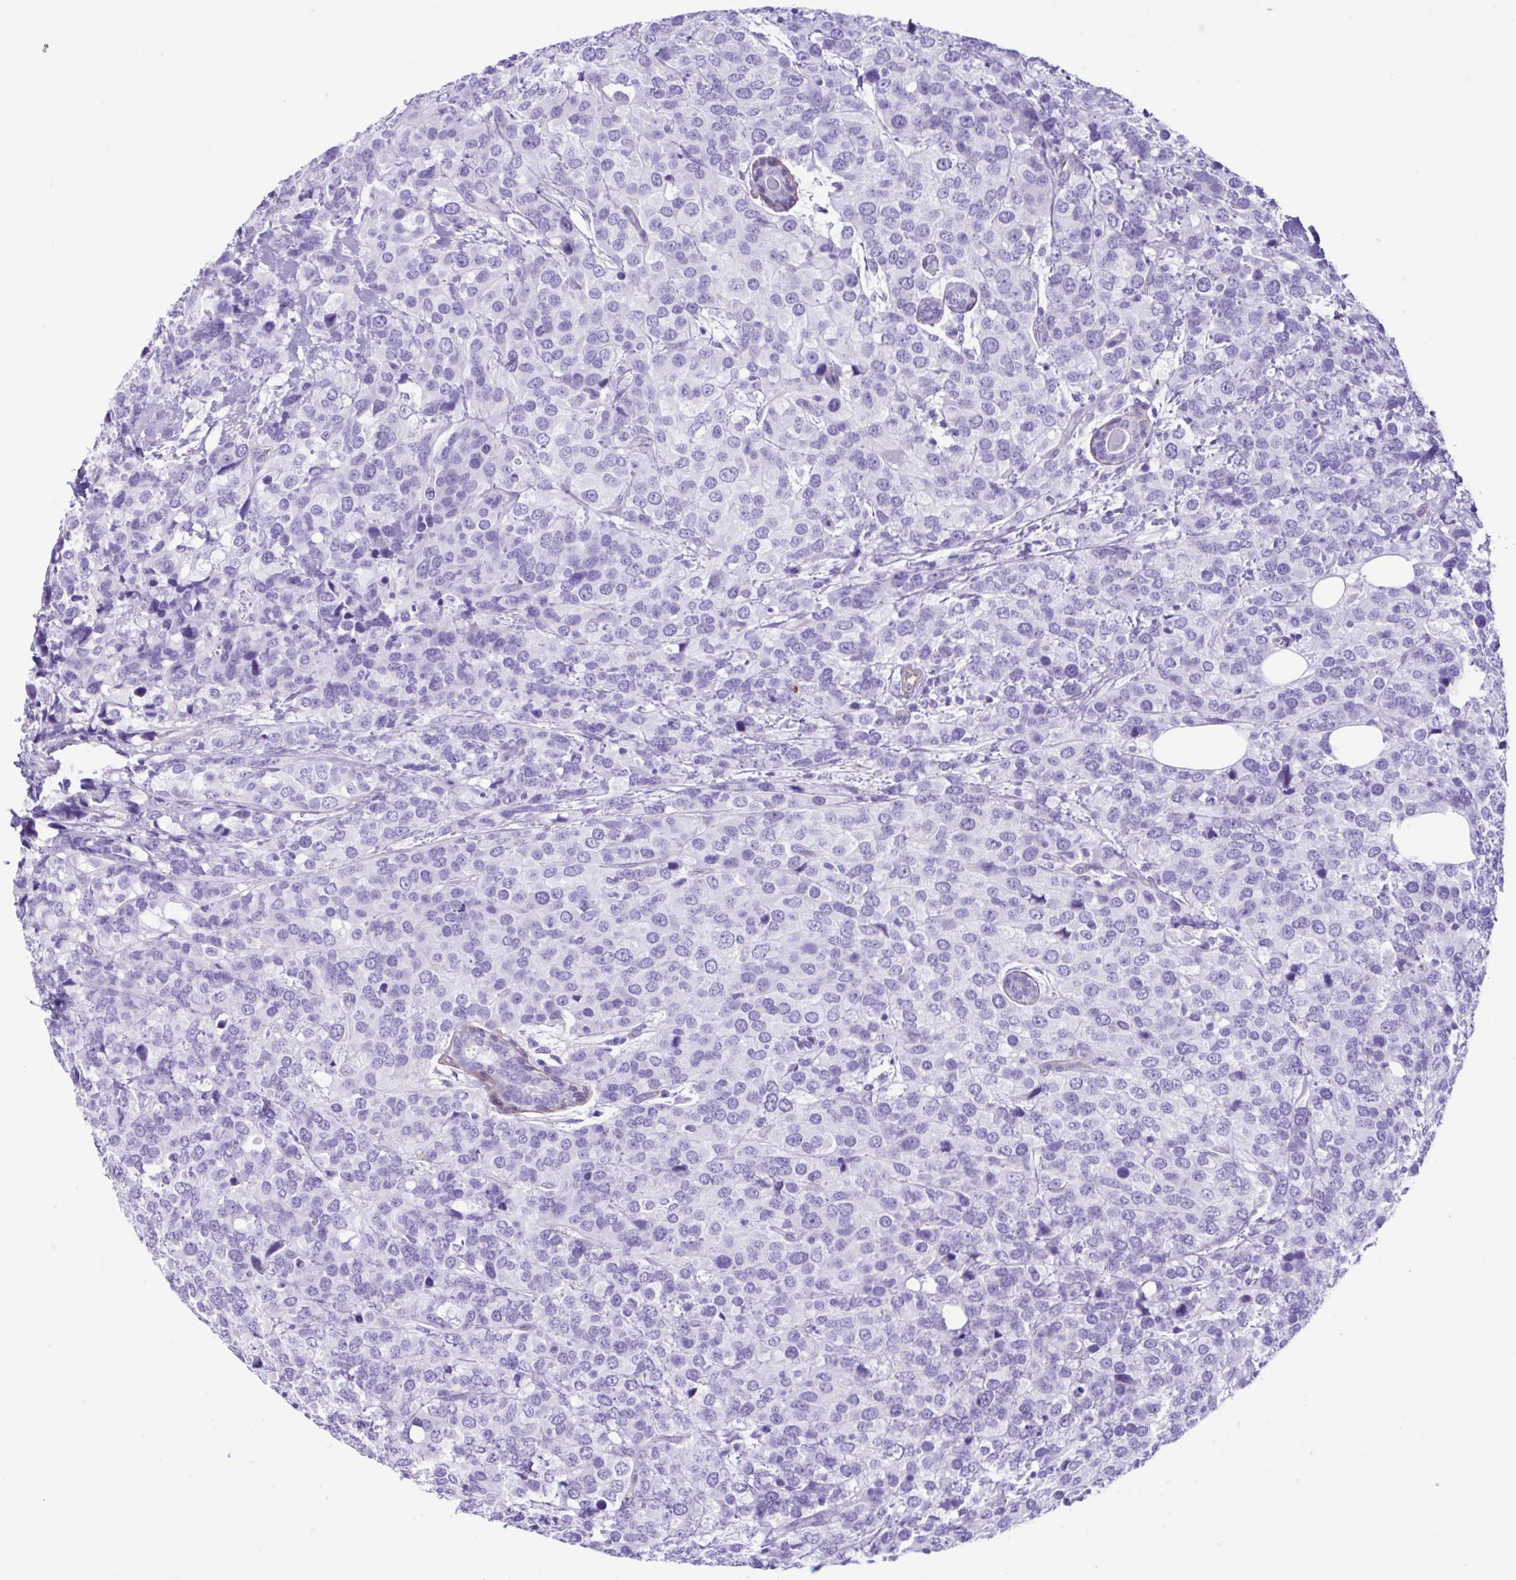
{"staining": {"intensity": "negative", "quantity": "none", "location": "none"}, "tissue": "breast cancer", "cell_type": "Tumor cells", "image_type": "cancer", "snomed": [{"axis": "morphology", "description": "Lobular carcinoma"}, {"axis": "topography", "description": "Breast"}], "caption": "The micrograph exhibits no significant staining in tumor cells of lobular carcinoma (breast). (DAB (3,3'-diaminobenzidine) immunohistochemistry (IHC), high magnification).", "gene": "CYP11B1", "patient": {"sex": "female", "age": 59}}